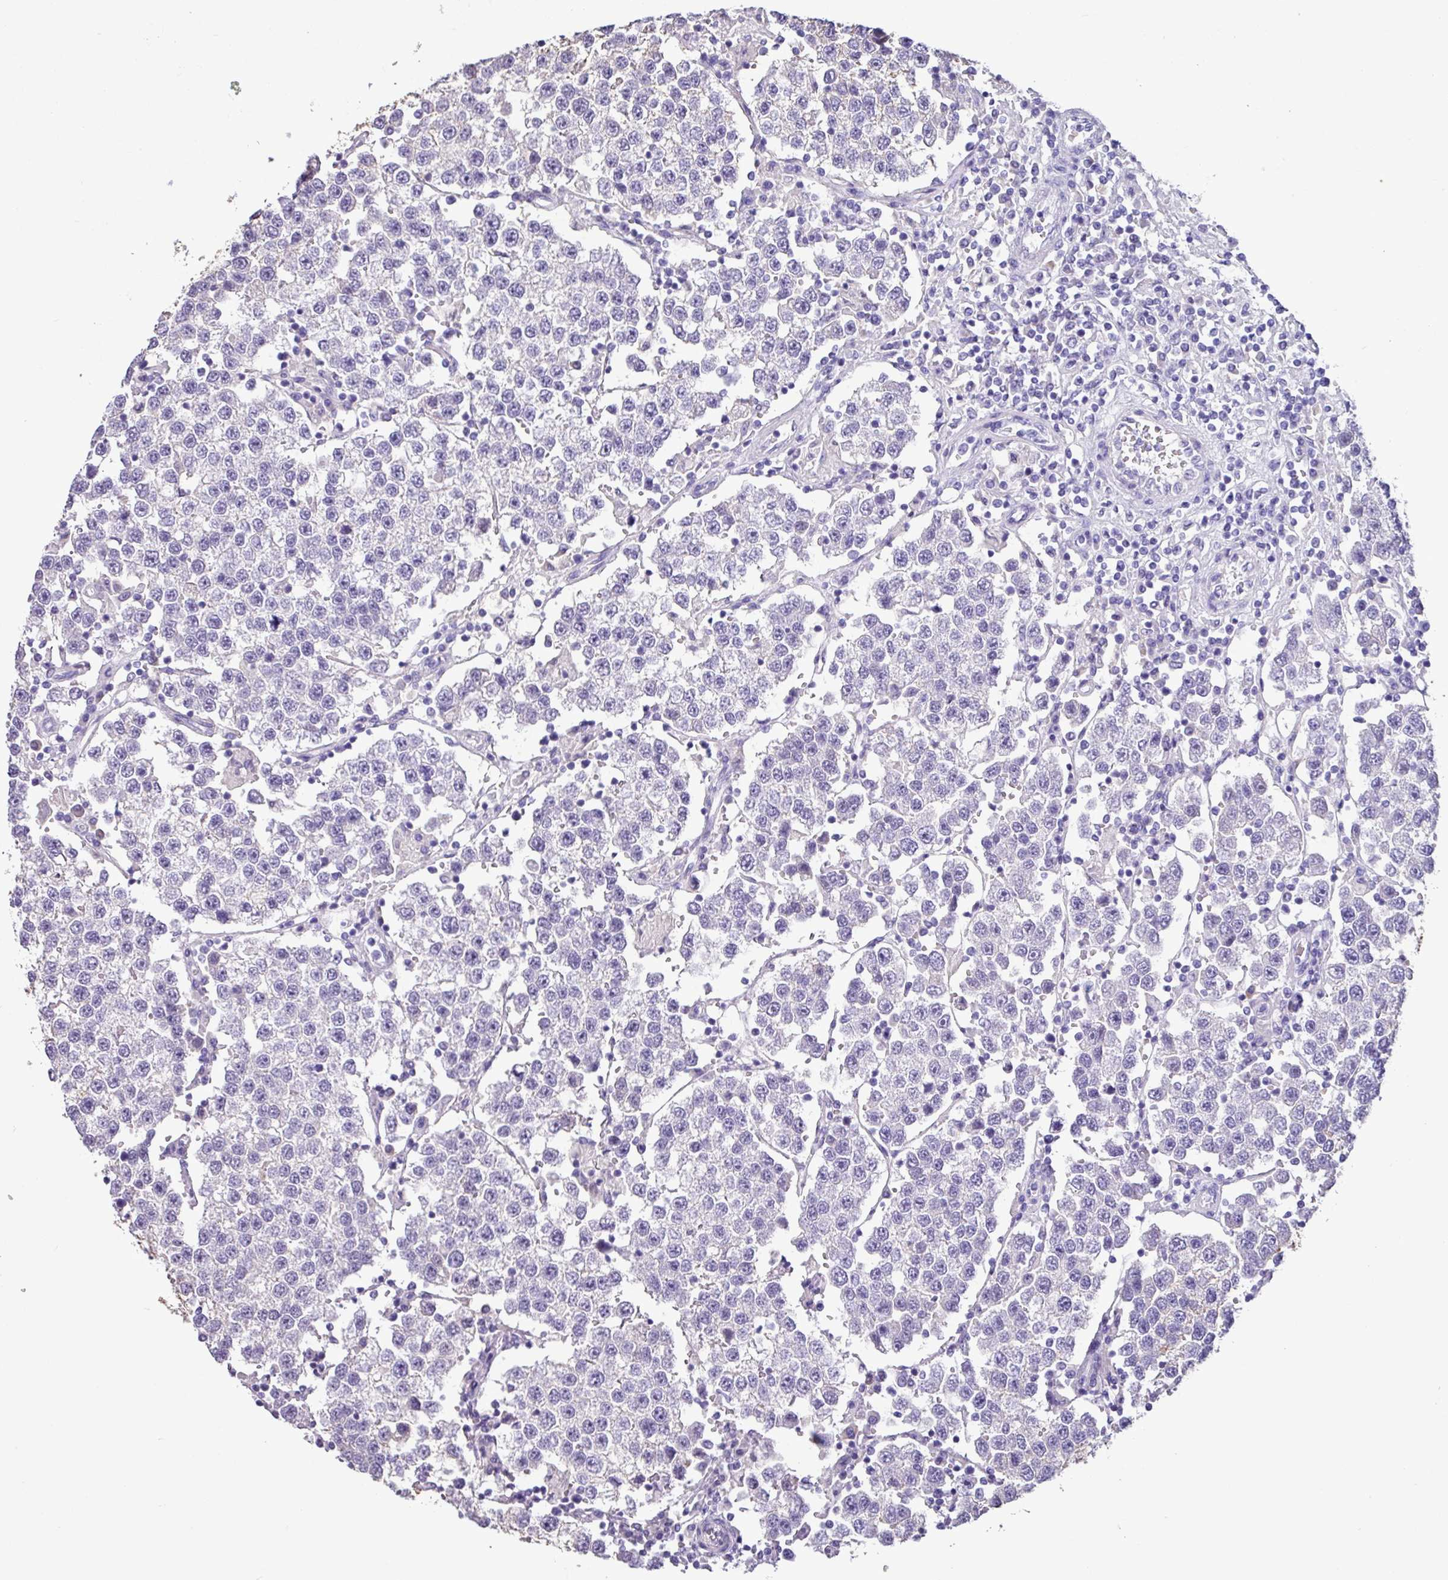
{"staining": {"intensity": "negative", "quantity": "none", "location": "none"}, "tissue": "testis cancer", "cell_type": "Tumor cells", "image_type": "cancer", "snomed": [{"axis": "morphology", "description": "Seminoma, NOS"}, {"axis": "topography", "description": "Testis"}], "caption": "Tumor cells are negative for brown protein staining in seminoma (testis).", "gene": "EPCAM", "patient": {"sex": "male", "age": 37}}